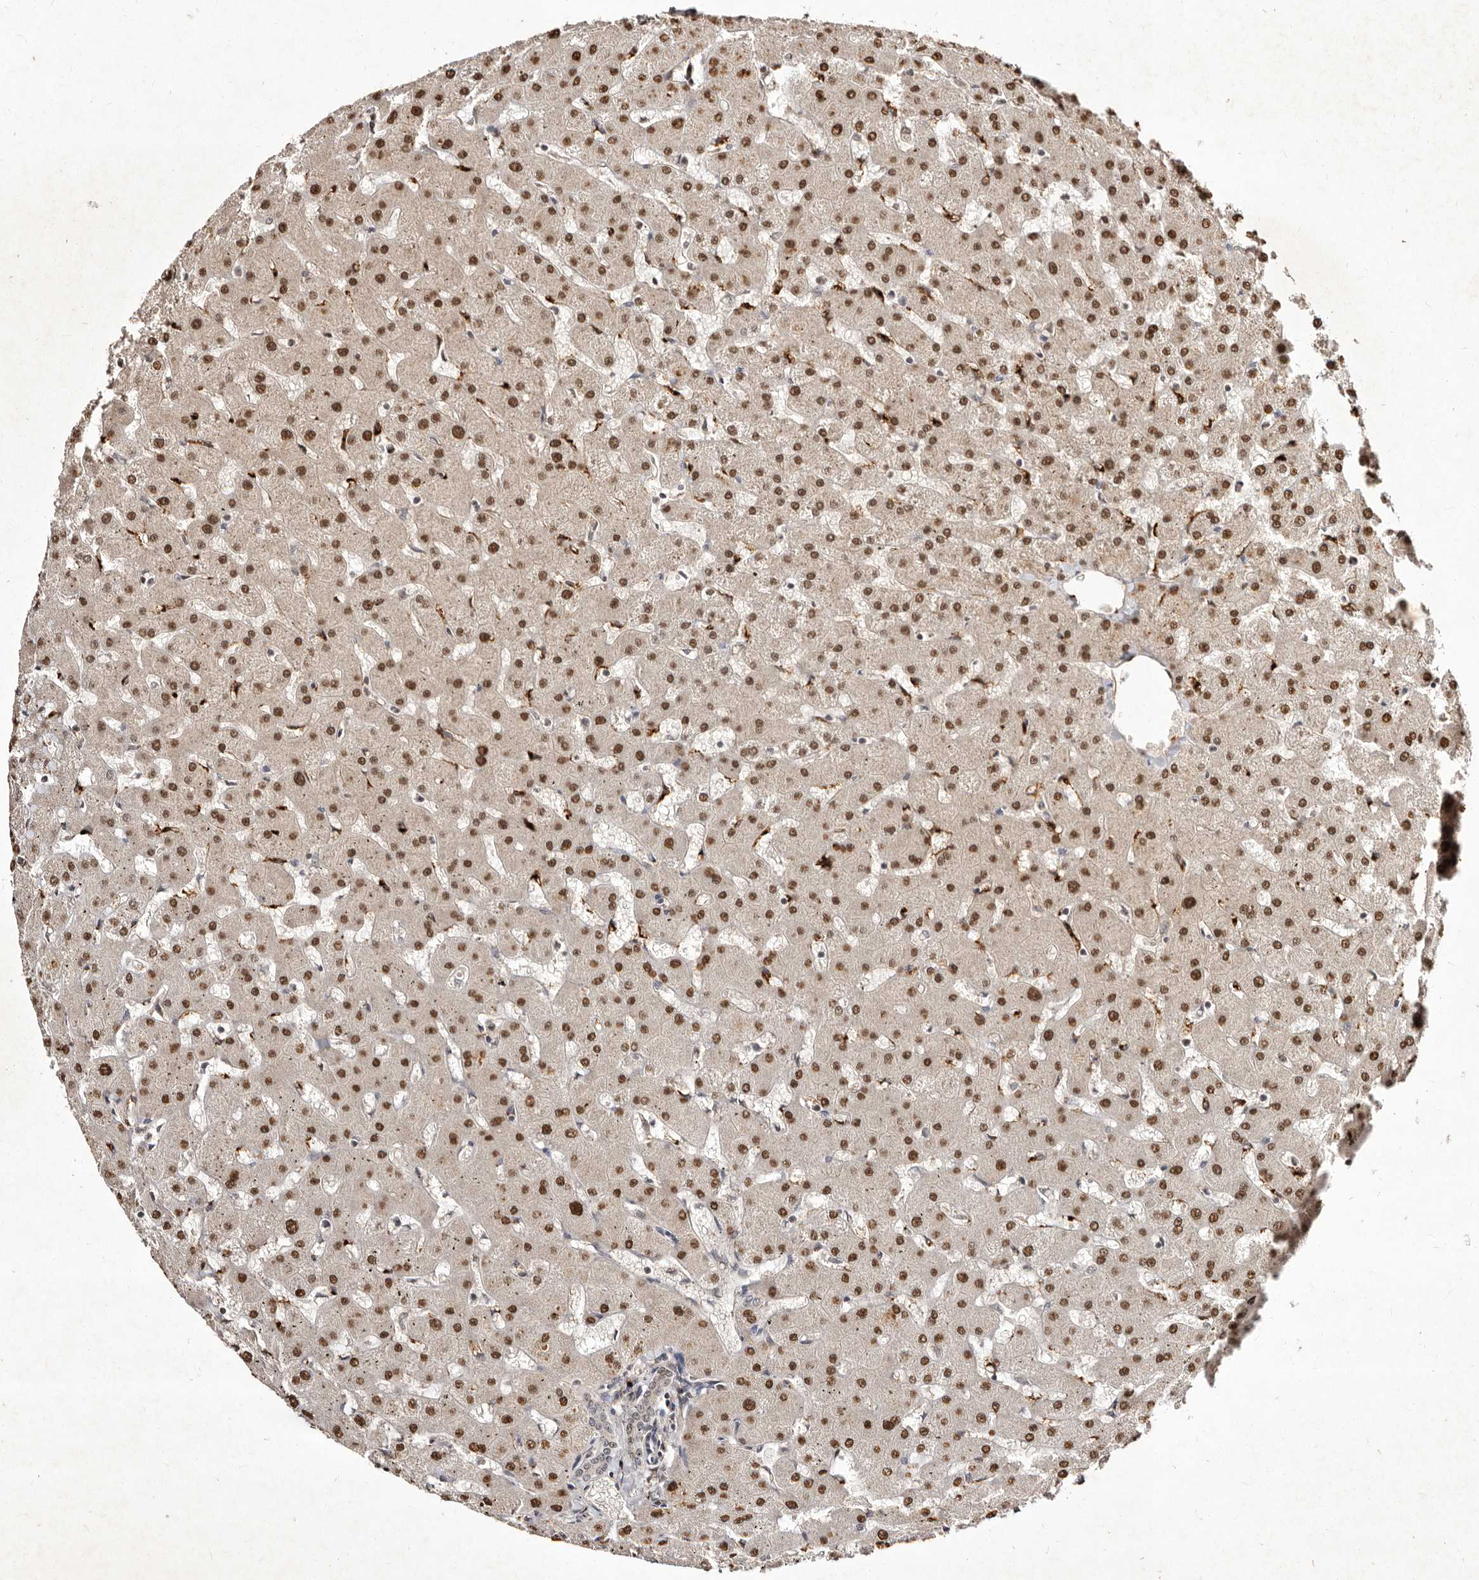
{"staining": {"intensity": "negative", "quantity": "none", "location": "none"}, "tissue": "liver", "cell_type": "Cholangiocytes", "image_type": "normal", "snomed": [{"axis": "morphology", "description": "Normal tissue, NOS"}, {"axis": "topography", "description": "Liver"}], "caption": "This is an immunohistochemistry photomicrograph of normal human liver. There is no expression in cholangiocytes.", "gene": "LCORL", "patient": {"sex": "female", "age": 63}}